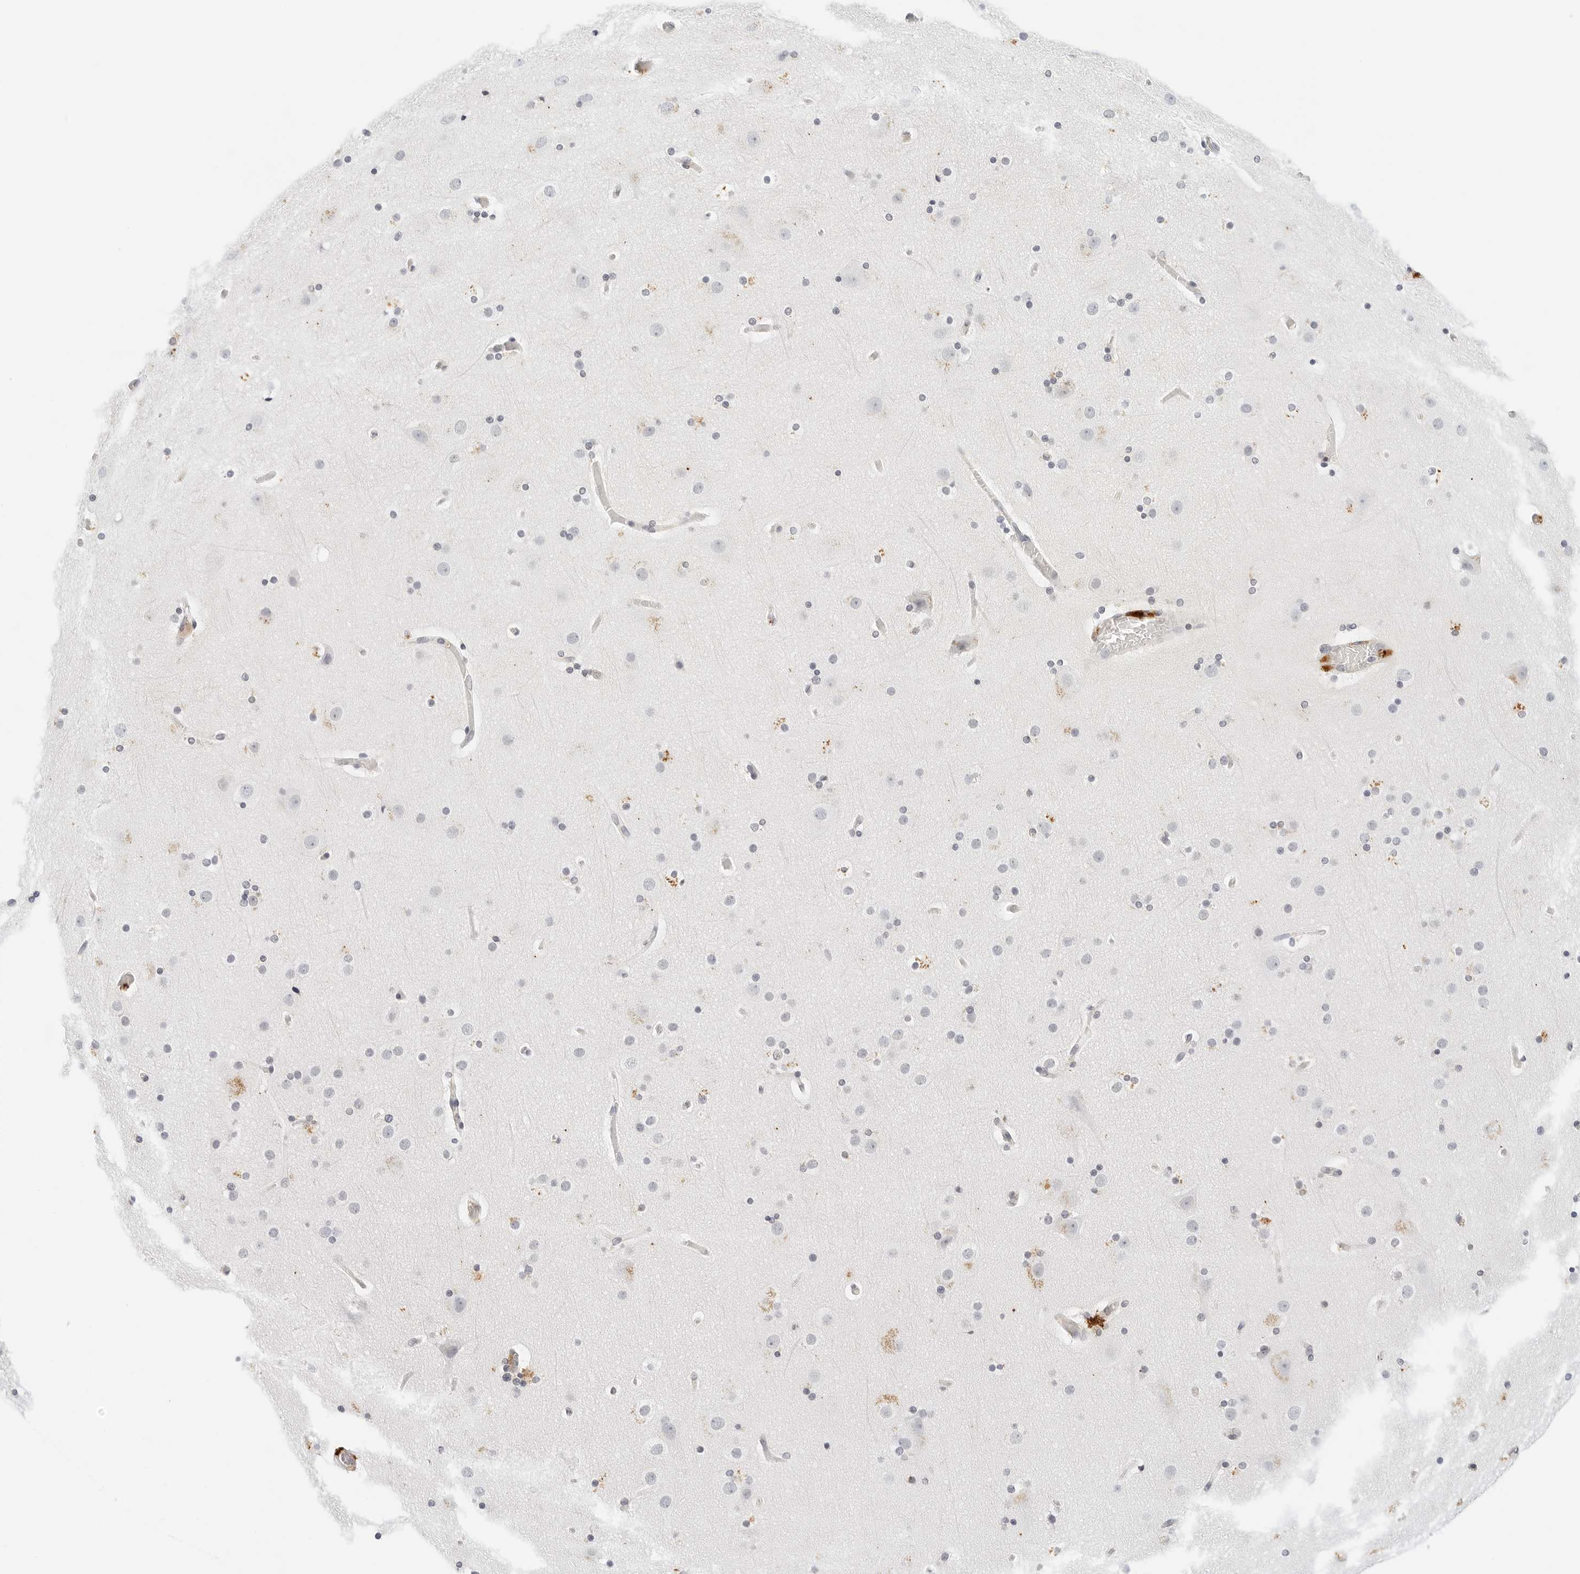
{"staining": {"intensity": "negative", "quantity": "none", "location": "none"}, "tissue": "cerebral cortex", "cell_type": "Endothelial cells", "image_type": "normal", "snomed": [{"axis": "morphology", "description": "Normal tissue, NOS"}, {"axis": "topography", "description": "Cerebral cortex"}], "caption": "Immunohistochemical staining of unremarkable human cerebral cortex displays no significant staining in endothelial cells. The staining is performed using DAB (3,3'-diaminobenzidine) brown chromogen with nuclei counter-stained in using hematoxylin.", "gene": "PKDCC", "patient": {"sex": "male", "age": 57}}